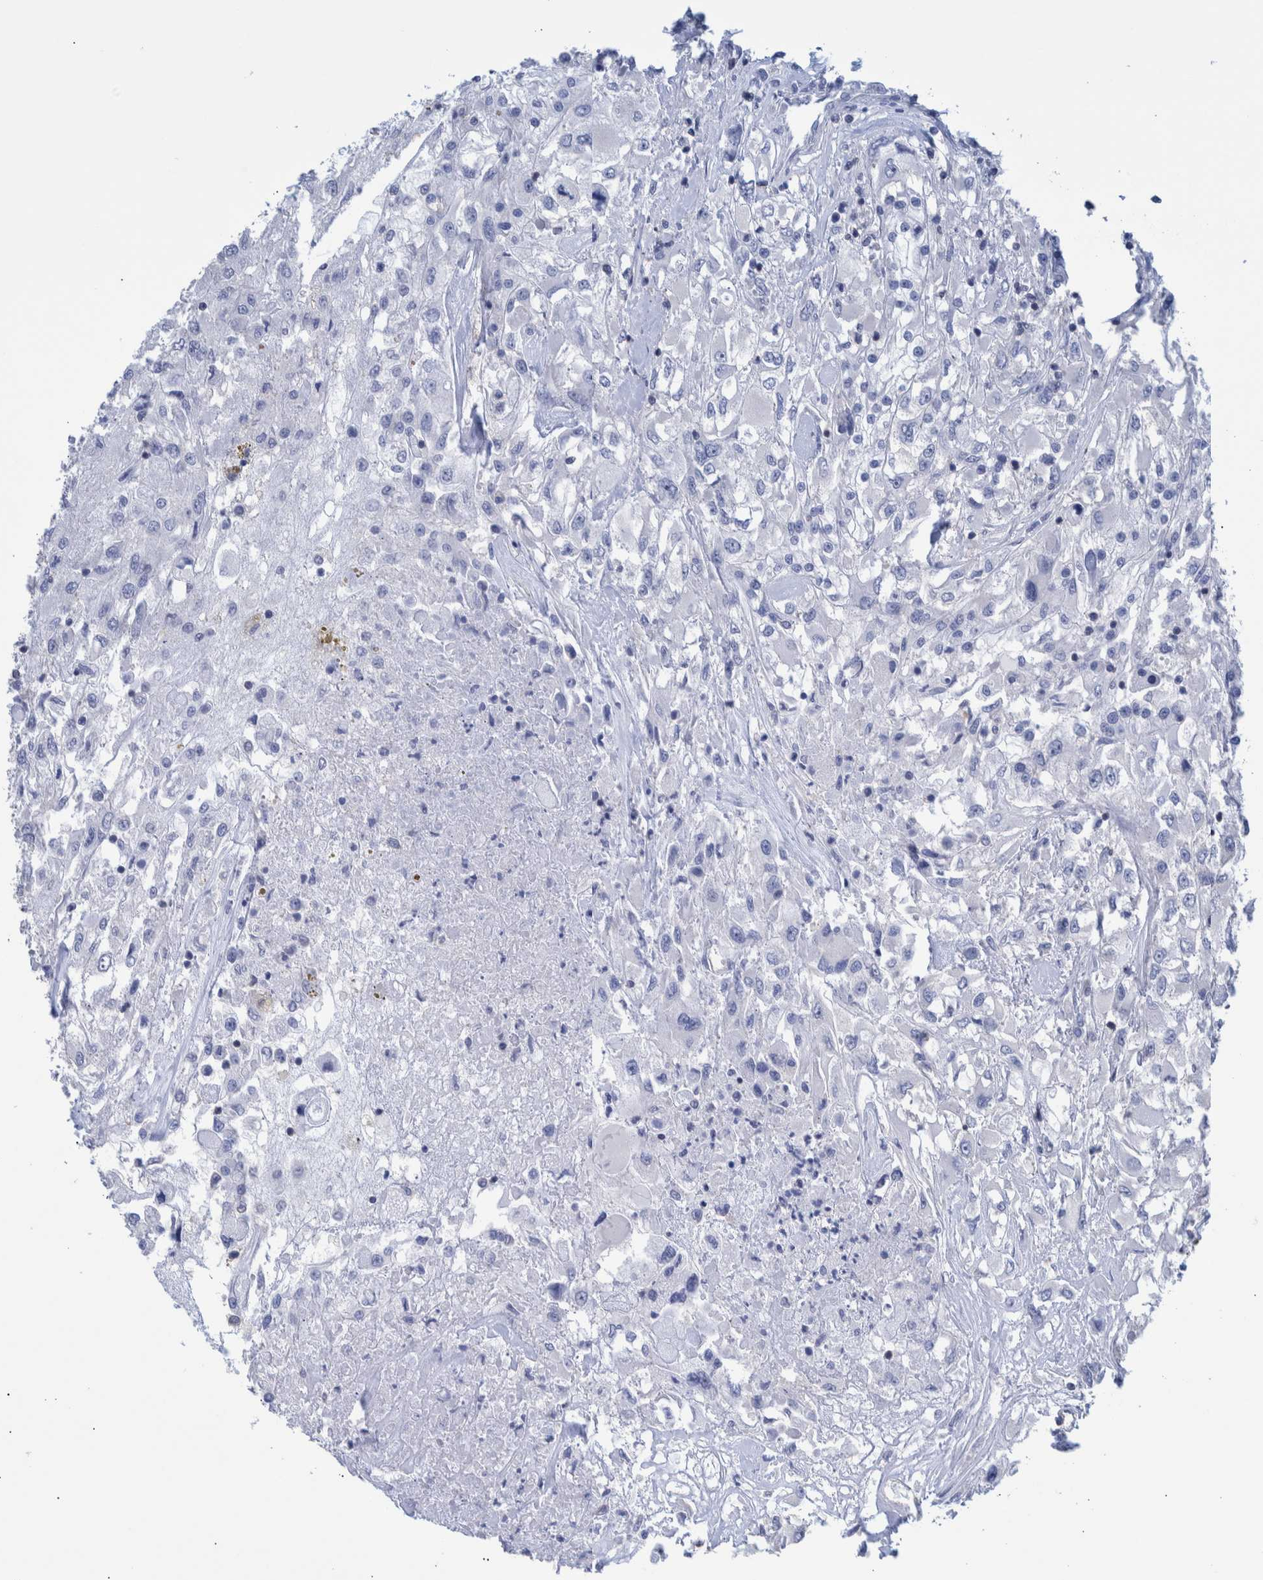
{"staining": {"intensity": "negative", "quantity": "none", "location": "none"}, "tissue": "renal cancer", "cell_type": "Tumor cells", "image_type": "cancer", "snomed": [{"axis": "morphology", "description": "Adenocarcinoma, NOS"}, {"axis": "topography", "description": "Kidney"}], "caption": "The immunohistochemistry (IHC) micrograph has no significant expression in tumor cells of renal cancer tissue. (Immunohistochemistry, brightfield microscopy, high magnification).", "gene": "PPP3CC", "patient": {"sex": "female", "age": 52}}